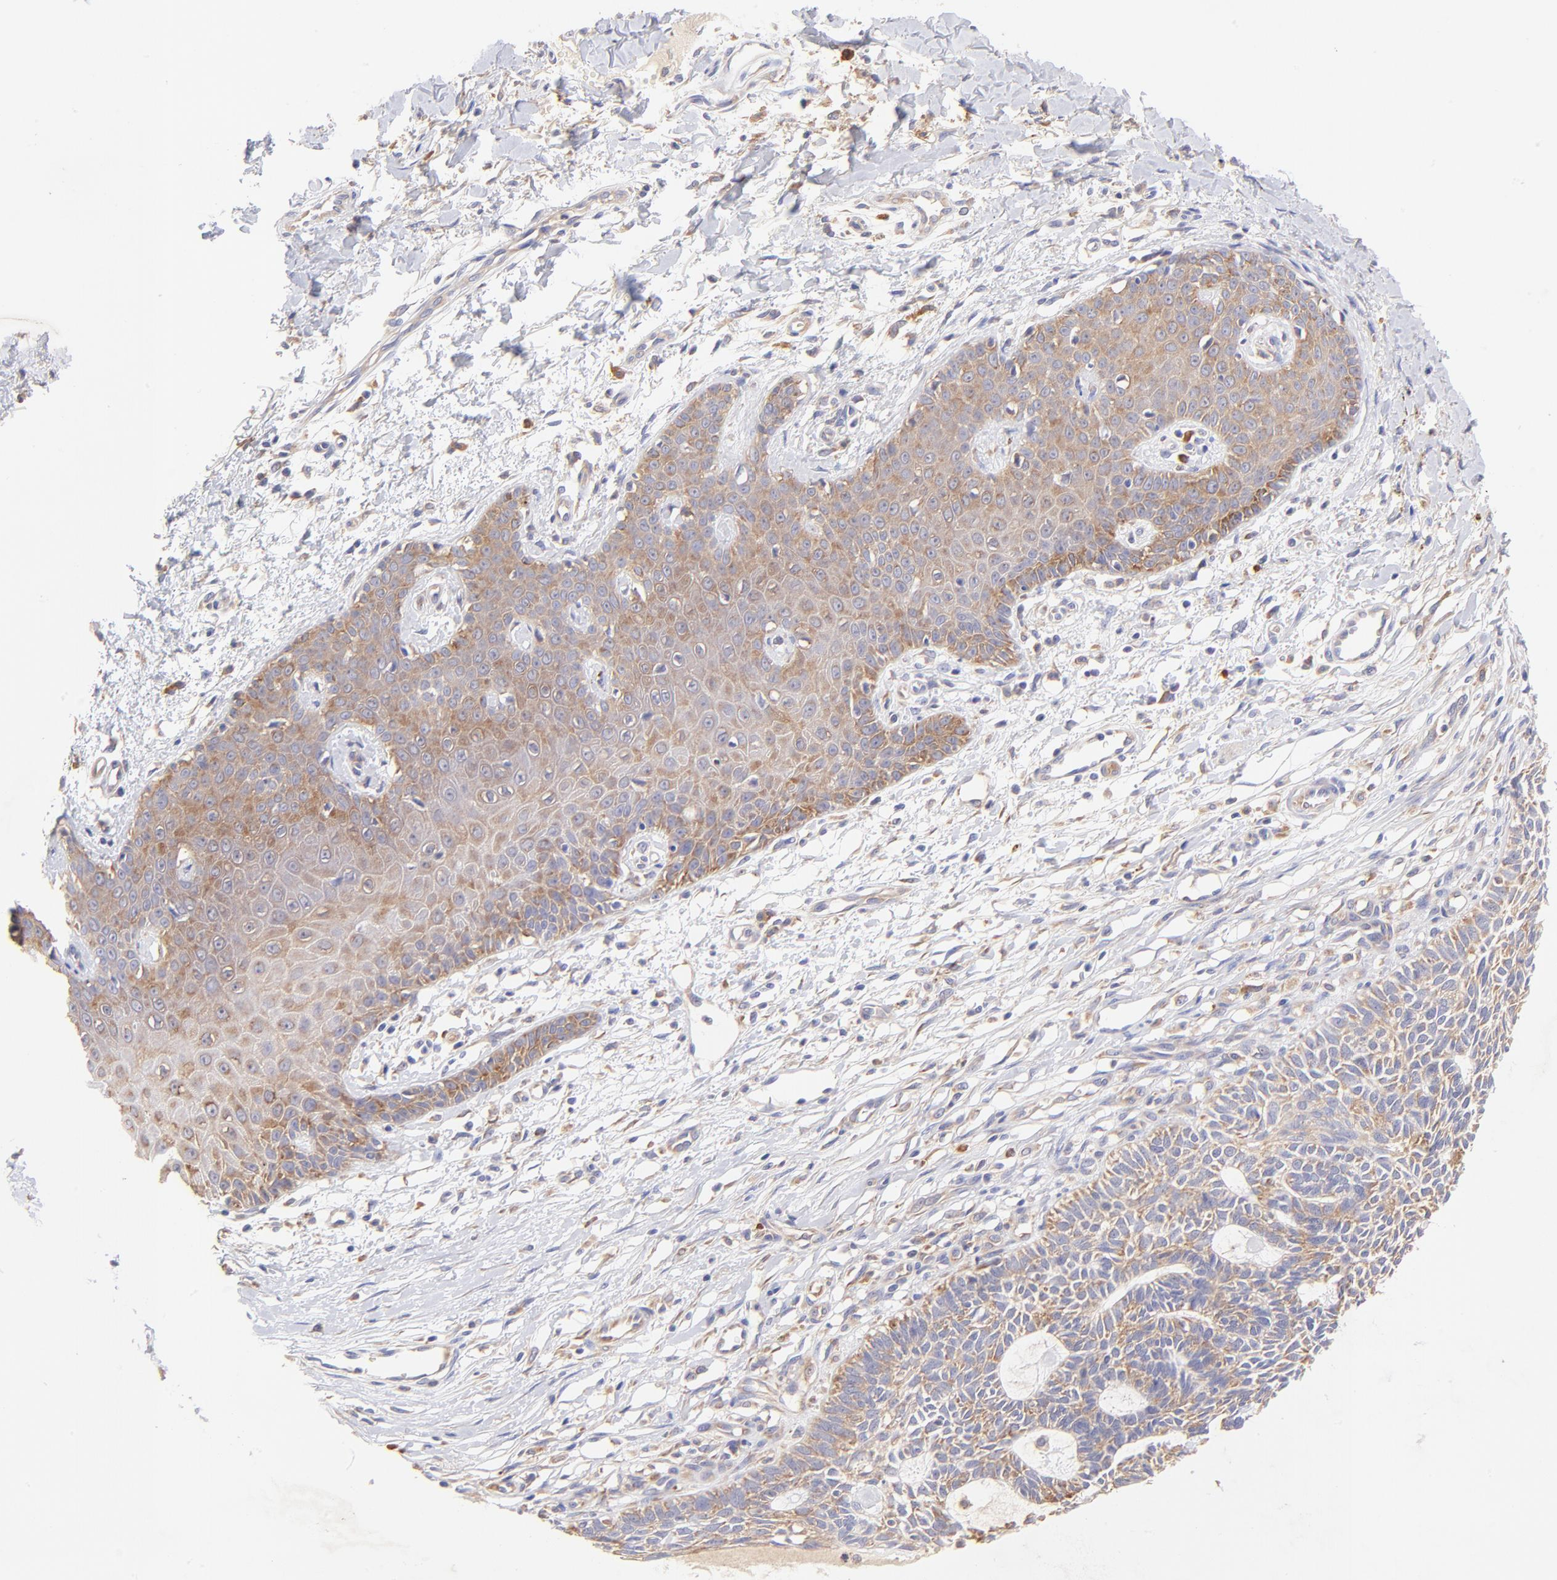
{"staining": {"intensity": "moderate", "quantity": ">75%", "location": "cytoplasmic/membranous"}, "tissue": "skin cancer", "cell_type": "Tumor cells", "image_type": "cancer", "snomed": [{"axis": "morphology", "description": "Basal cell carcinoma"}, {"axis": "topography", "description": "Skin"}], "caption": "Approximately >75% of tumor cells in basal cell carcinoma (skin) exhibit moderate cytoplasmic/membranous protein staining as visualized by brown immunohistochemical staining.", "gene": "RPL11", "patient": {"sex": "male", "age": 67}}